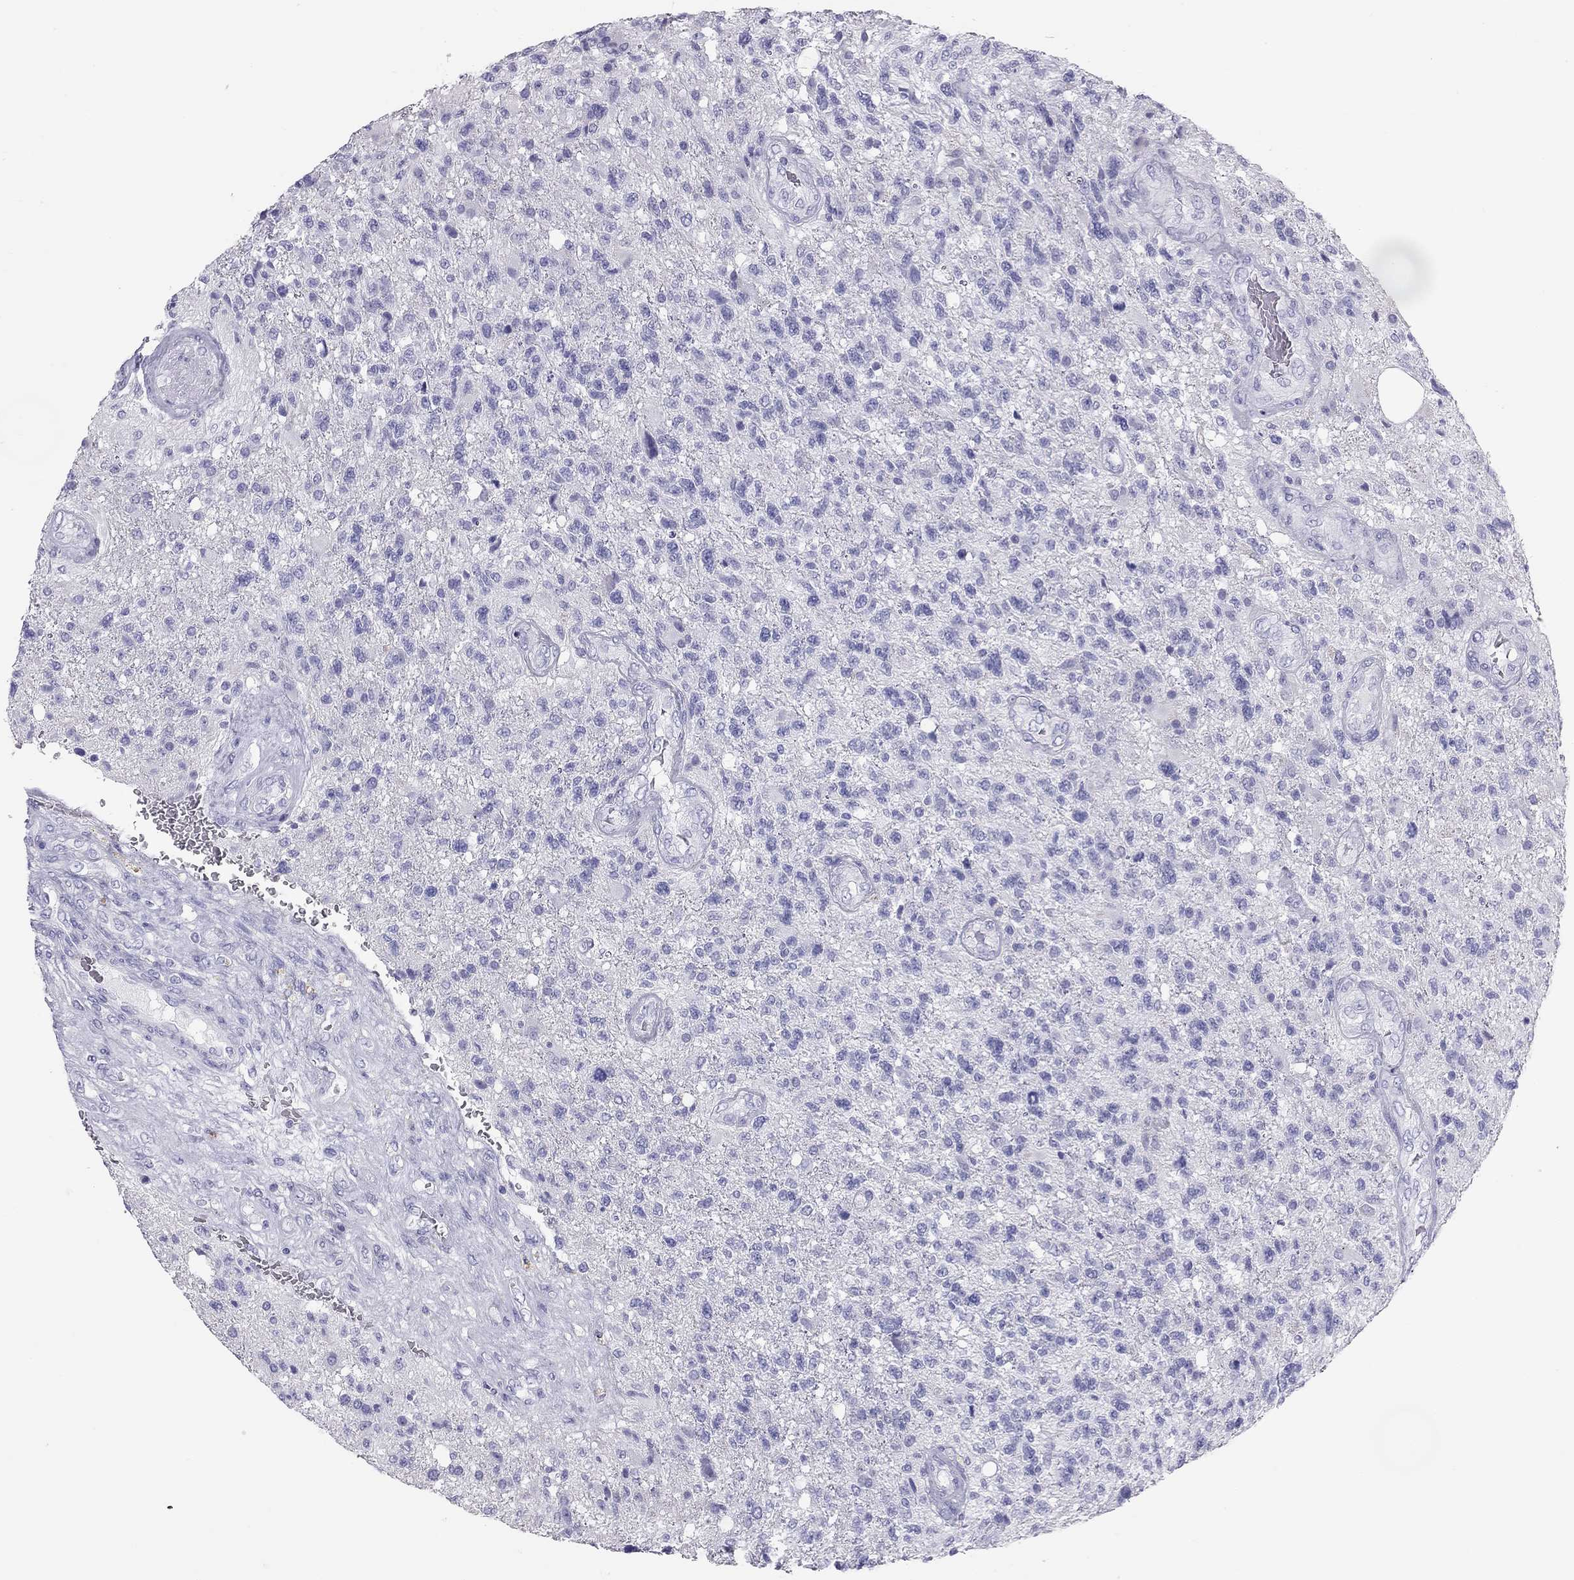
{"staining": {"intensity": "negative", "quantity": "none", "location": "none"}, "tissue": "glioma", "cell_type": "Tumor cells", "image_type": "cancer", "snomed": [{"axis": "morphology", "description": "Glioma, malignant, High grade"}, {"axis": "topography", "description": "Brain"}], "caption": "The image reveals no staining of tumor cells in high-grade glioma (malignant).", "gene": "TRPM3", "patient": {"sex": "male", "age": 56}}